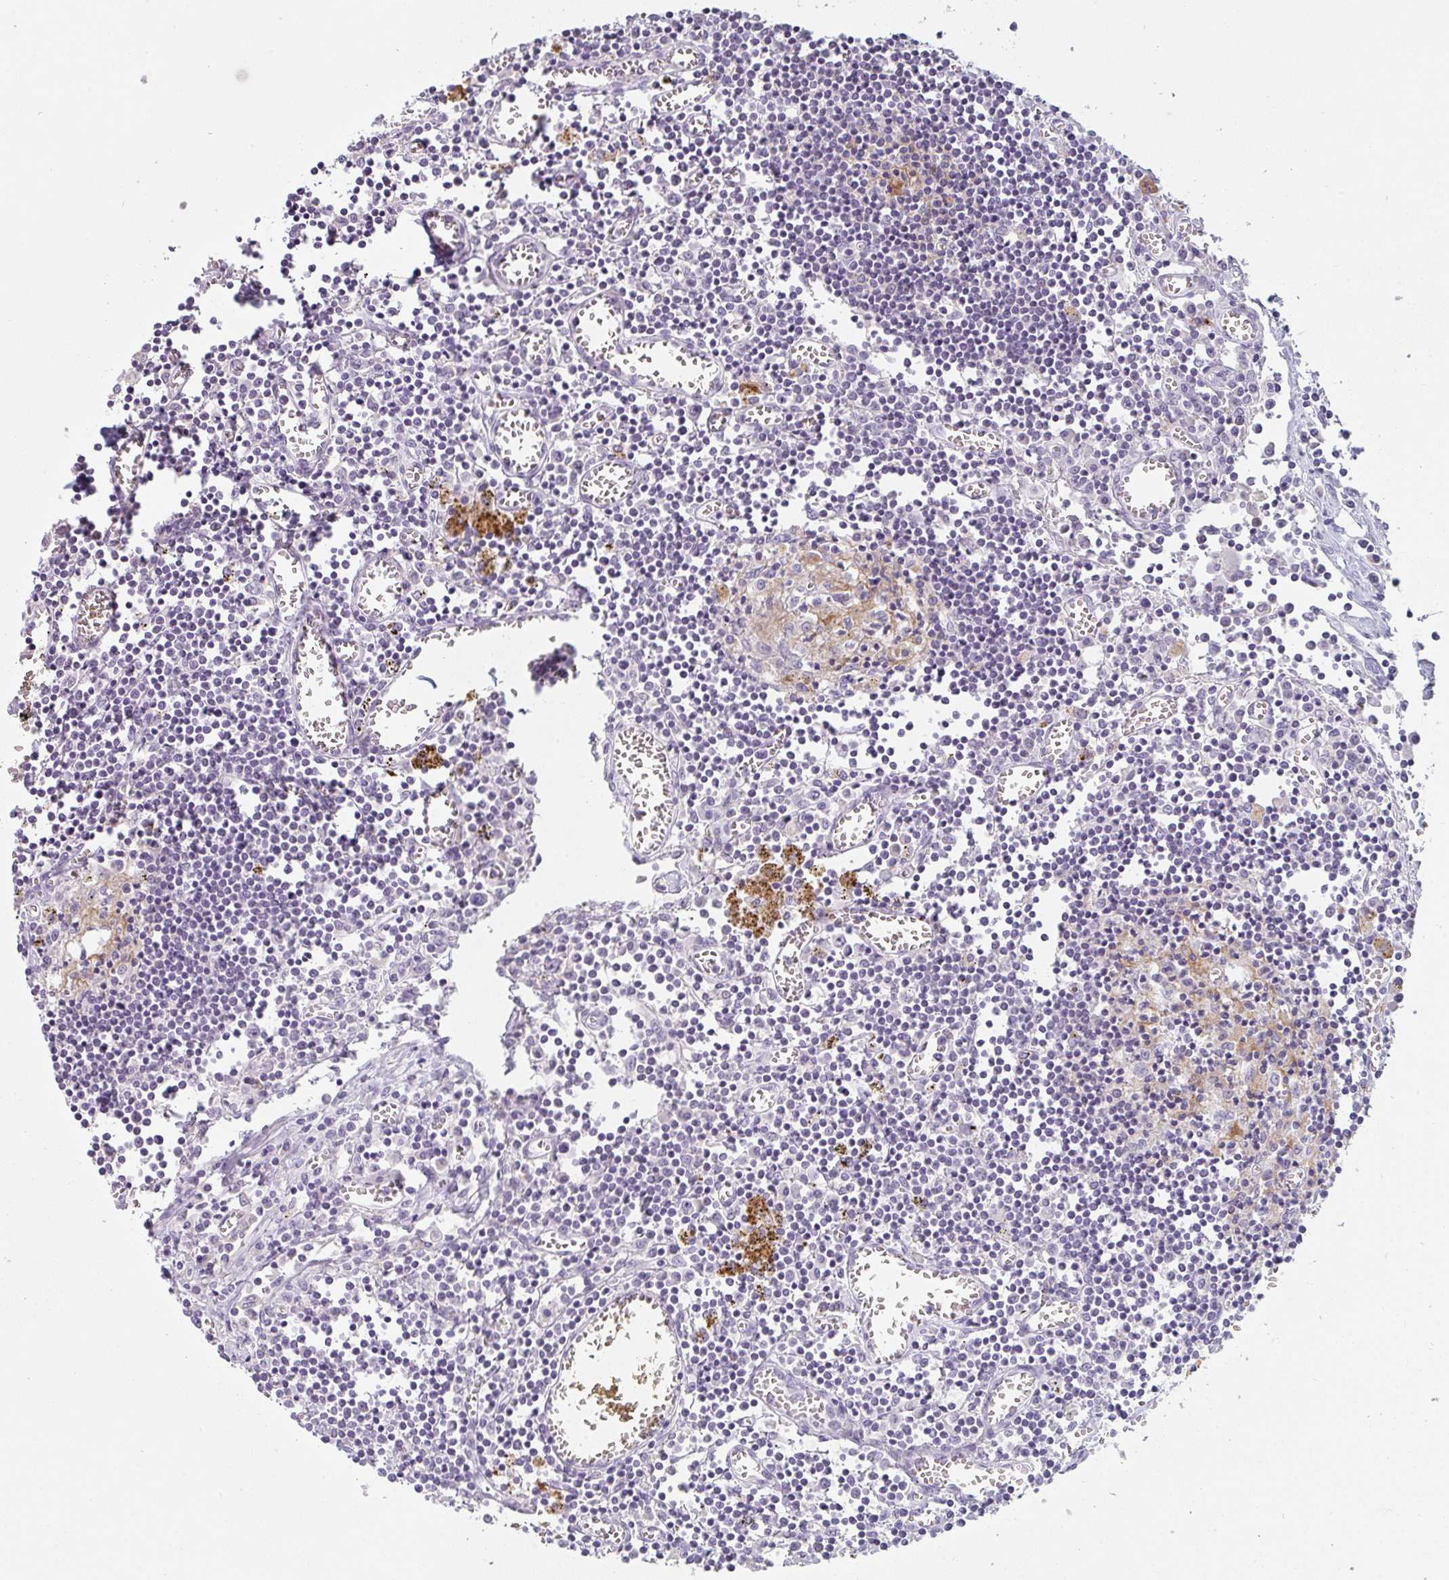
{"staining": {"intensity": "negative", "quantity": "none", "location": "none"}, "tissue": "lymph node", "cell_type": "Germinal center cells", "image_type": "normal", "snomed": [{"axis": "morphology", "description": "Normal tissue, NOS"}, {"axis": "topography", "description": "Lymph node"}], "caption": "Histopathology image shows no significant protein positivity in germinal center cells of normal lymph node. Nuclei are stained in blue.", "gene": "C1QTNF8", "patient": {"sex": "male", "age": 66}}